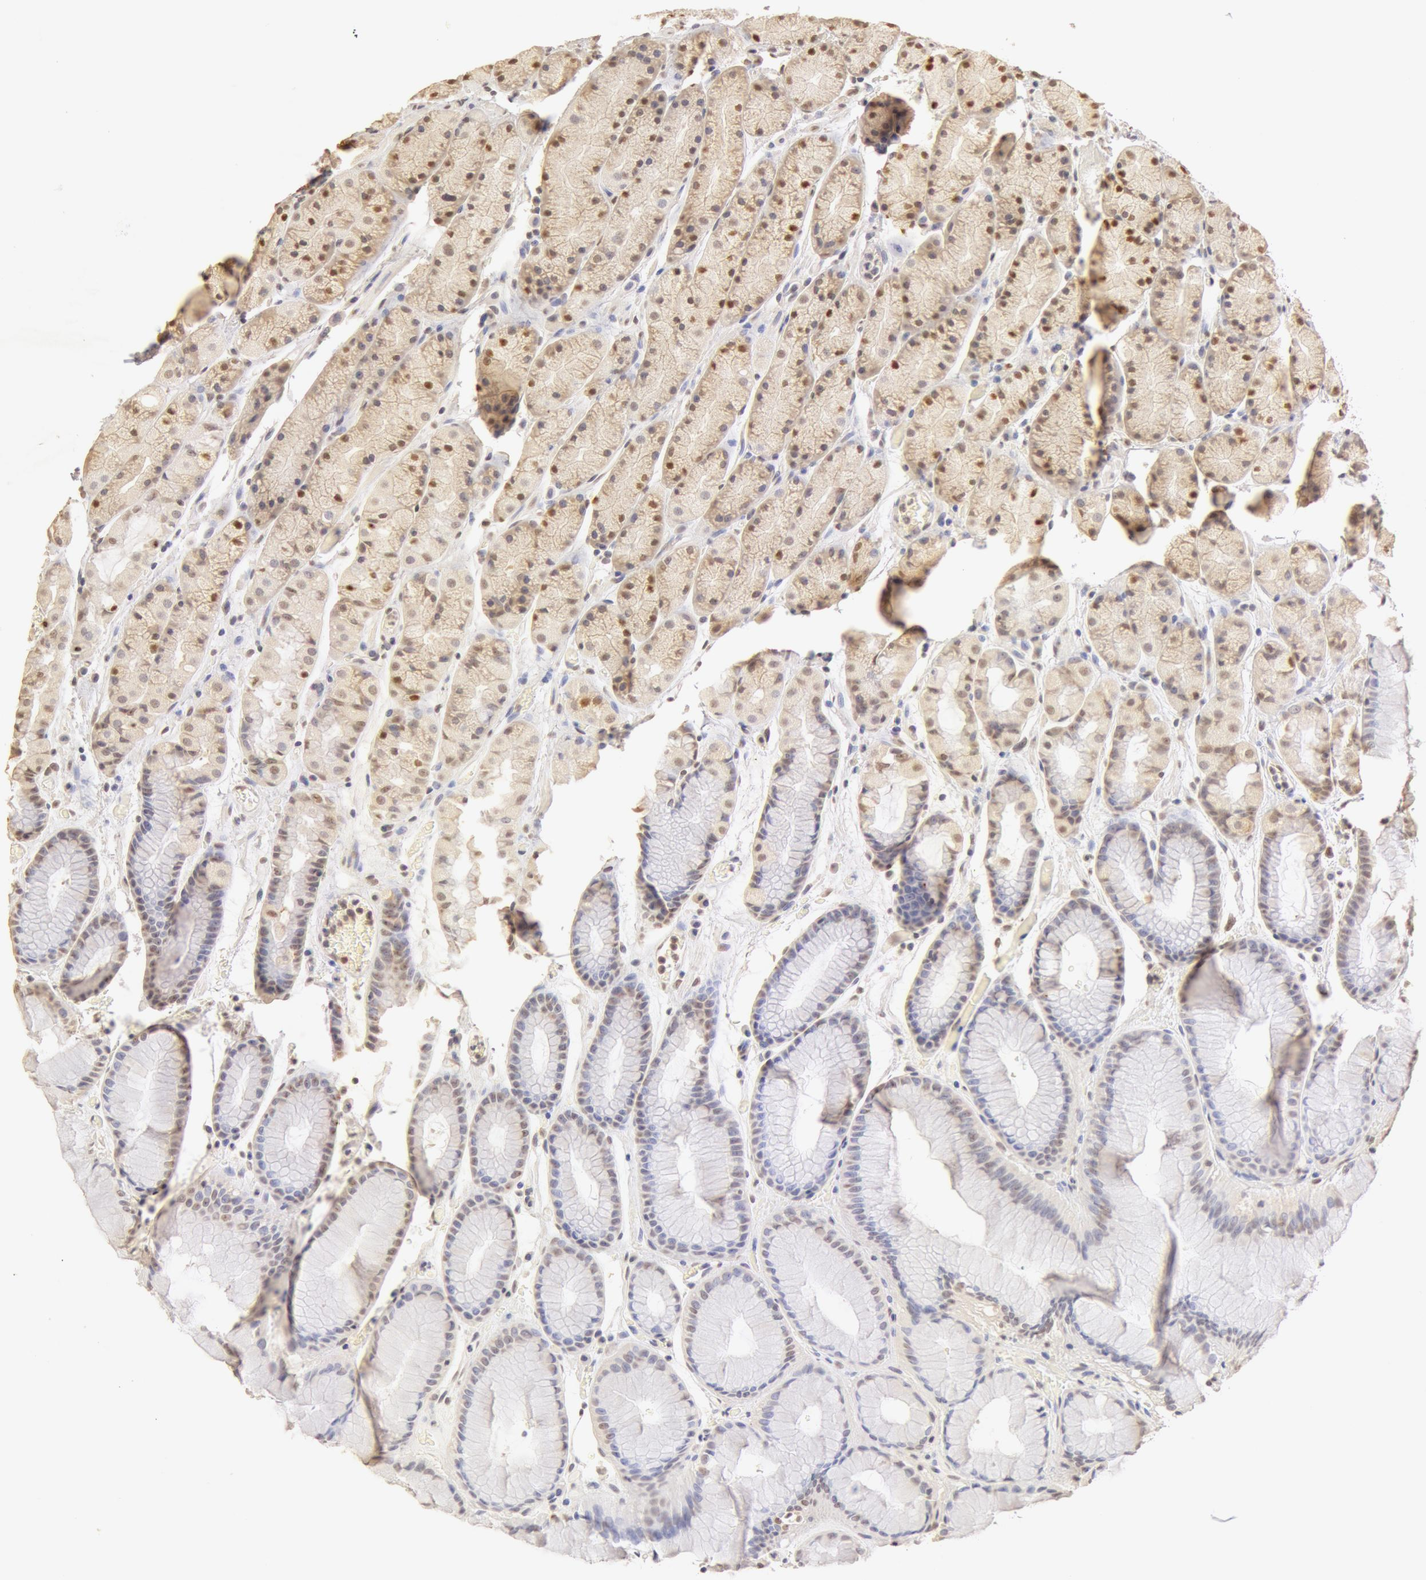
{"staining": {"intensity": "moderate", "quantity": "25%-75%", "location": "cytoplasmic/membranous,nuclear"}, "tissue": "stomach", "cell_type": "Glandular cells", "image_type": "normal", "snomed": [{"axis": "morphology", "description": "Normal tissue, NOS"}, {"axis": "topography", "description": "Stomach, upper"}], "caption": "Immunohistochemical staining of normal stomach exhibits 25%-75% levels of moderate cytoplasmic/membranous,nuclear protein staining in about 25%-75% of glandular cells. Using DAB (3,3'-diaminobenzidine) (brown) and hematoxylin (blue) stains, captured at high magnification using brightfield microscopy.", "gene": "SNRNP70", "patient": {"sex": "male", "age": 72}}